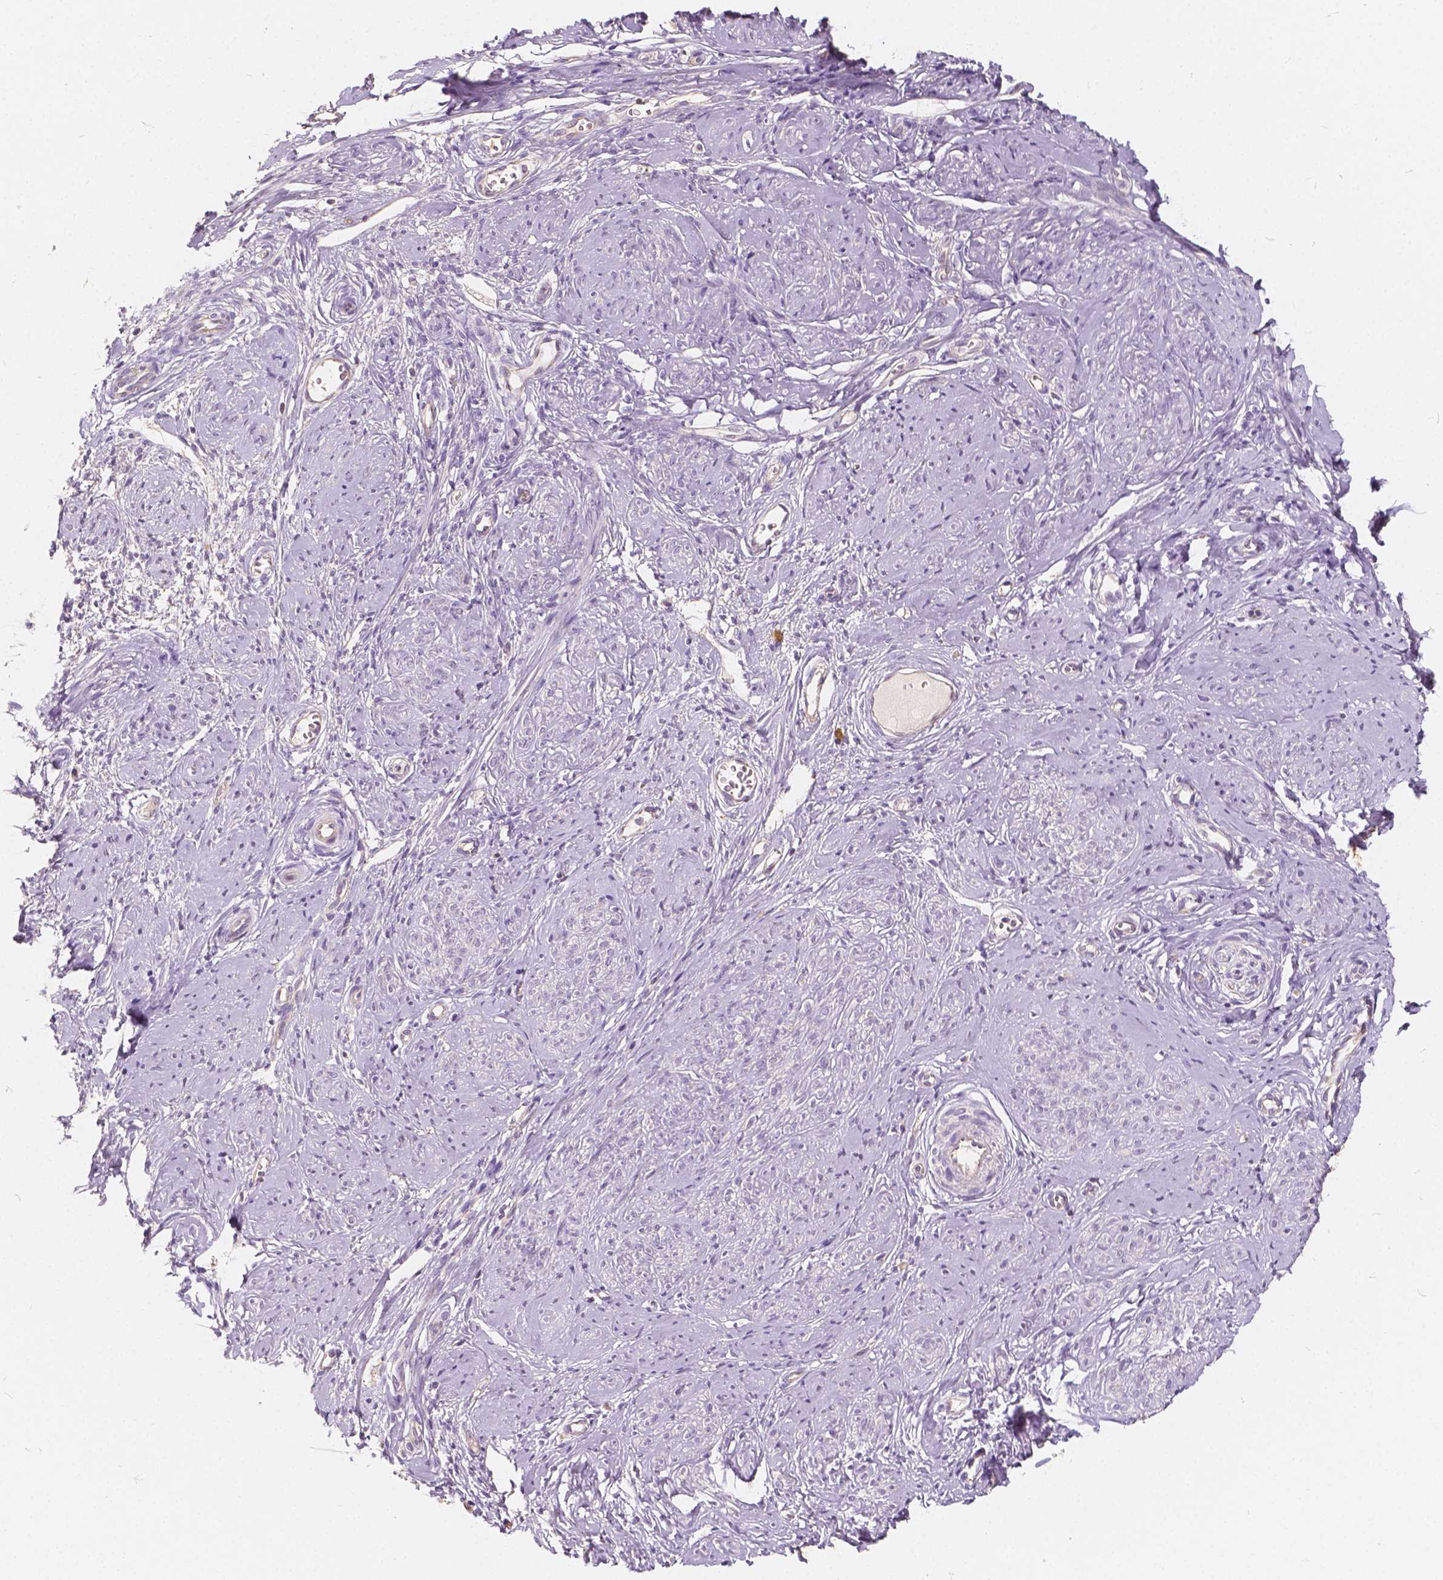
{"staining": {"intensity": "negative", "quantity": "none", "location": "none"}, "tissue": "smooth muscle", "cell_type": "Smooth muscle cells", "image_type": "normal", "snomed": [{"axis": "morphology", "description": "Normal tissue, NOS"}, {"axis": "topography", "description": "Smooth muscle"}], "caption": "Human smooth muscle stained for a protein using IHC demonstrates no positivity in smooth muscle cells.", "gene": "KIAA0513", "patient": {"sex": "female", "age": 48}}